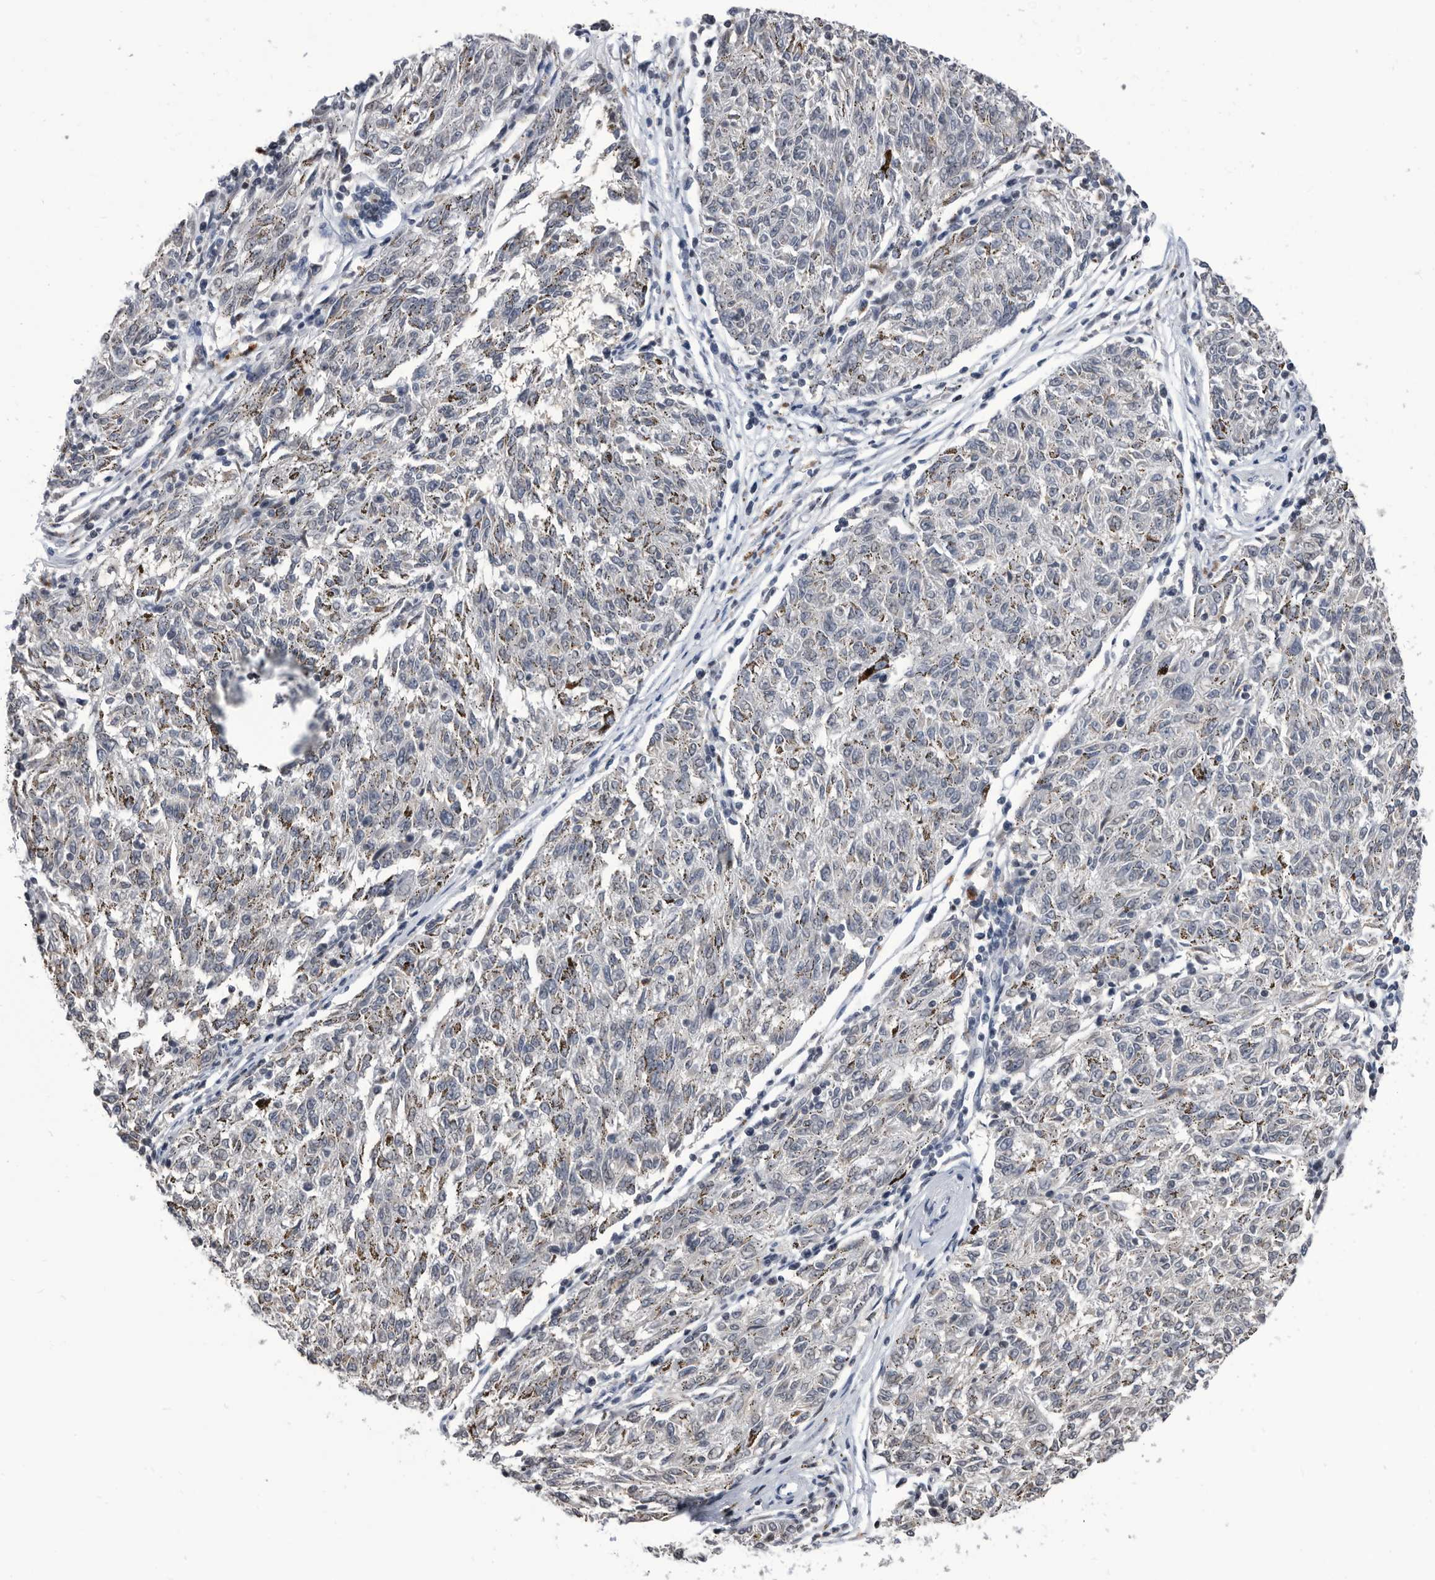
{"staining": {"intensity": "negative", "quantity": "none", "location": "none"}, "tissue": "melanoma", "cell_type": "Tumor cells", "image_type": "cancer", "snomed": [{"axis": "morphology", "description": "Malignant melanoma, NOS"}, {"axis": "topography", "description": "Skin"}], "caption": "Tumor cells are negative for brown protein staining in malignant melanoma.", "gene": "TSTD1", "patient": {"sex": "female", "age": 72}}